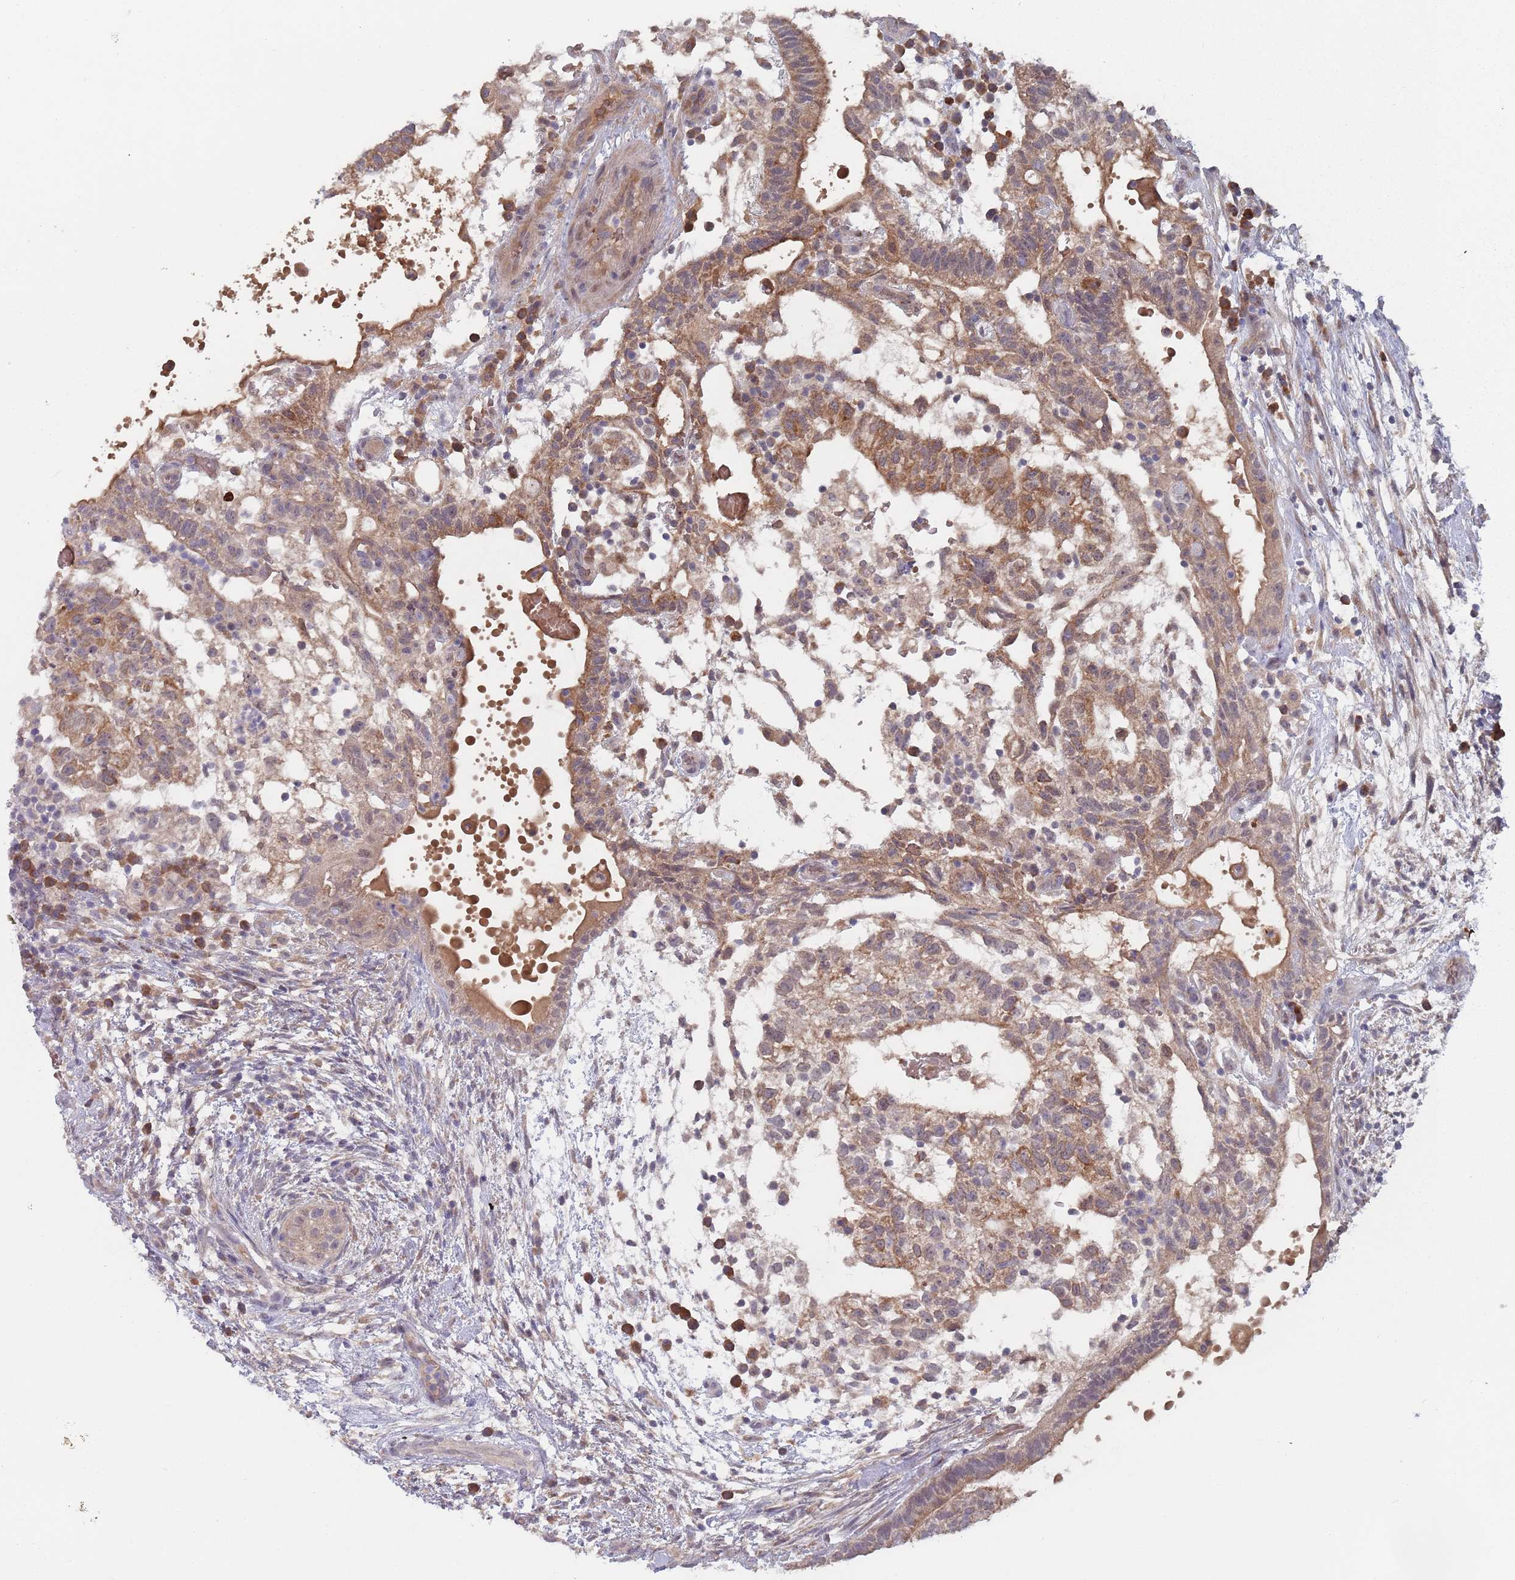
{"staining": {"intensity": "moderate", "quantity": ">75%", "location": "cytoplasmic/membranous"}, "tissue": "testis cancer", "cell_type": "Tumor cells", "image_type": "cancer", "snomed": [{"axis": "morphology", "description": "Normal tissue, NOS"}, {"axis": "morphology", "description": "Carcinoma, Embryonal, NOS"}, {"axis": "topography", "description": "Testis"}], "caption": "IHC image of human testis embryonal carcinoma stained for a protein (brown), which displays medium levels of moderate cytoplasmic/membranous expression in approximately >75% of tumor cells.", "gene": "ZNF140", "patient": {"sex": "male", "age": 32}}